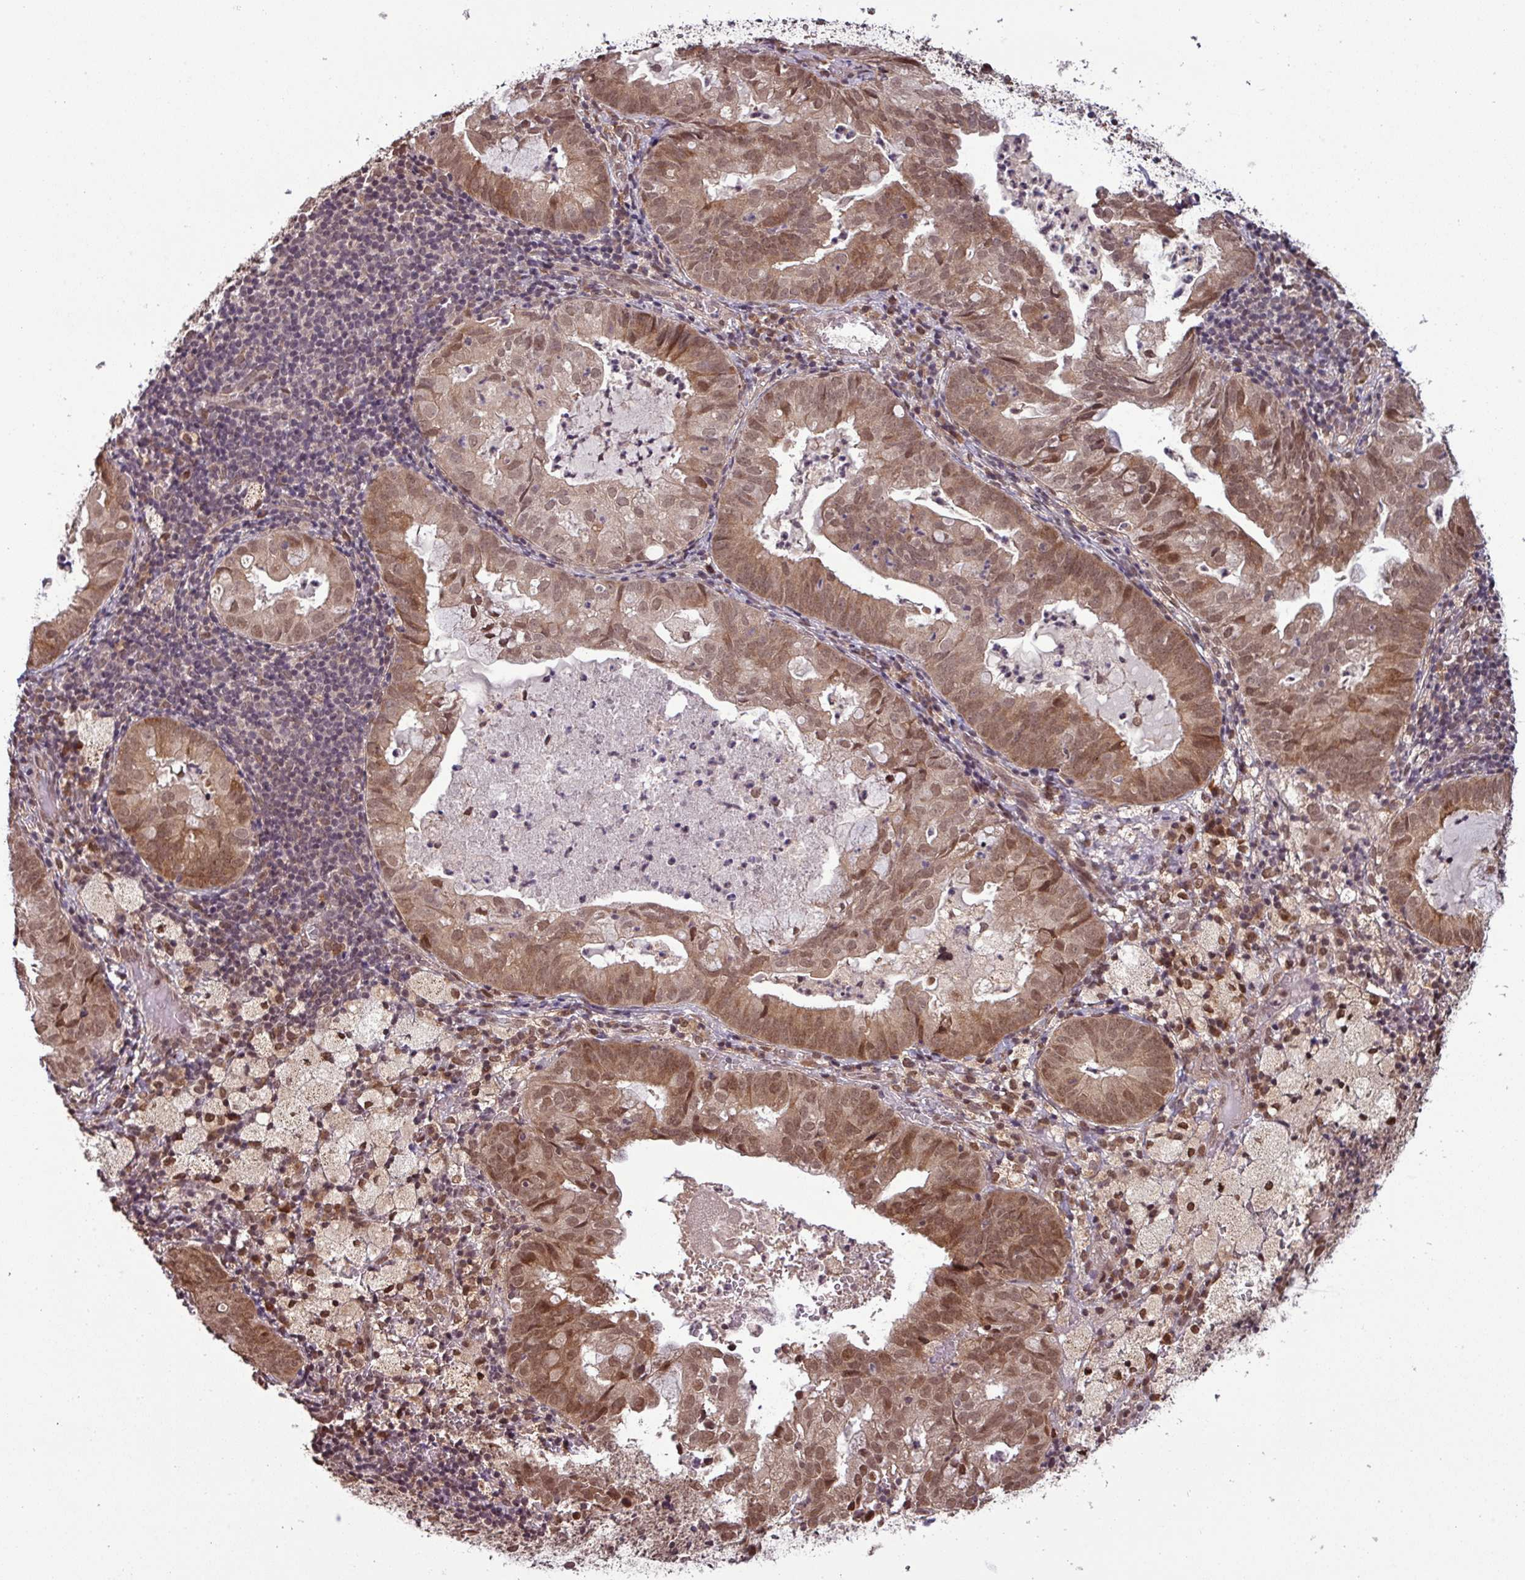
{"staining": {"intensity": "moderate", "quantity": ">75%", "location": "cytoplasmic/membranous,nuclear"}, "tissue": "endometrial cancer", "cell_type": "Tumor cells", "image_type": "cancer", "snomed": [{"axis": "morphology", "description": "Adenocarcinoma, NOS"}, {"axis": "topography", "description": "Endometrium"}], "caption": "Moderate cytoplasmic/membranous and nuclear protein staining is present in about >75% of tumor cells in endometrial cancer.", "gene": "NOB1", "patient": {"sex": "female", "age": 80}}